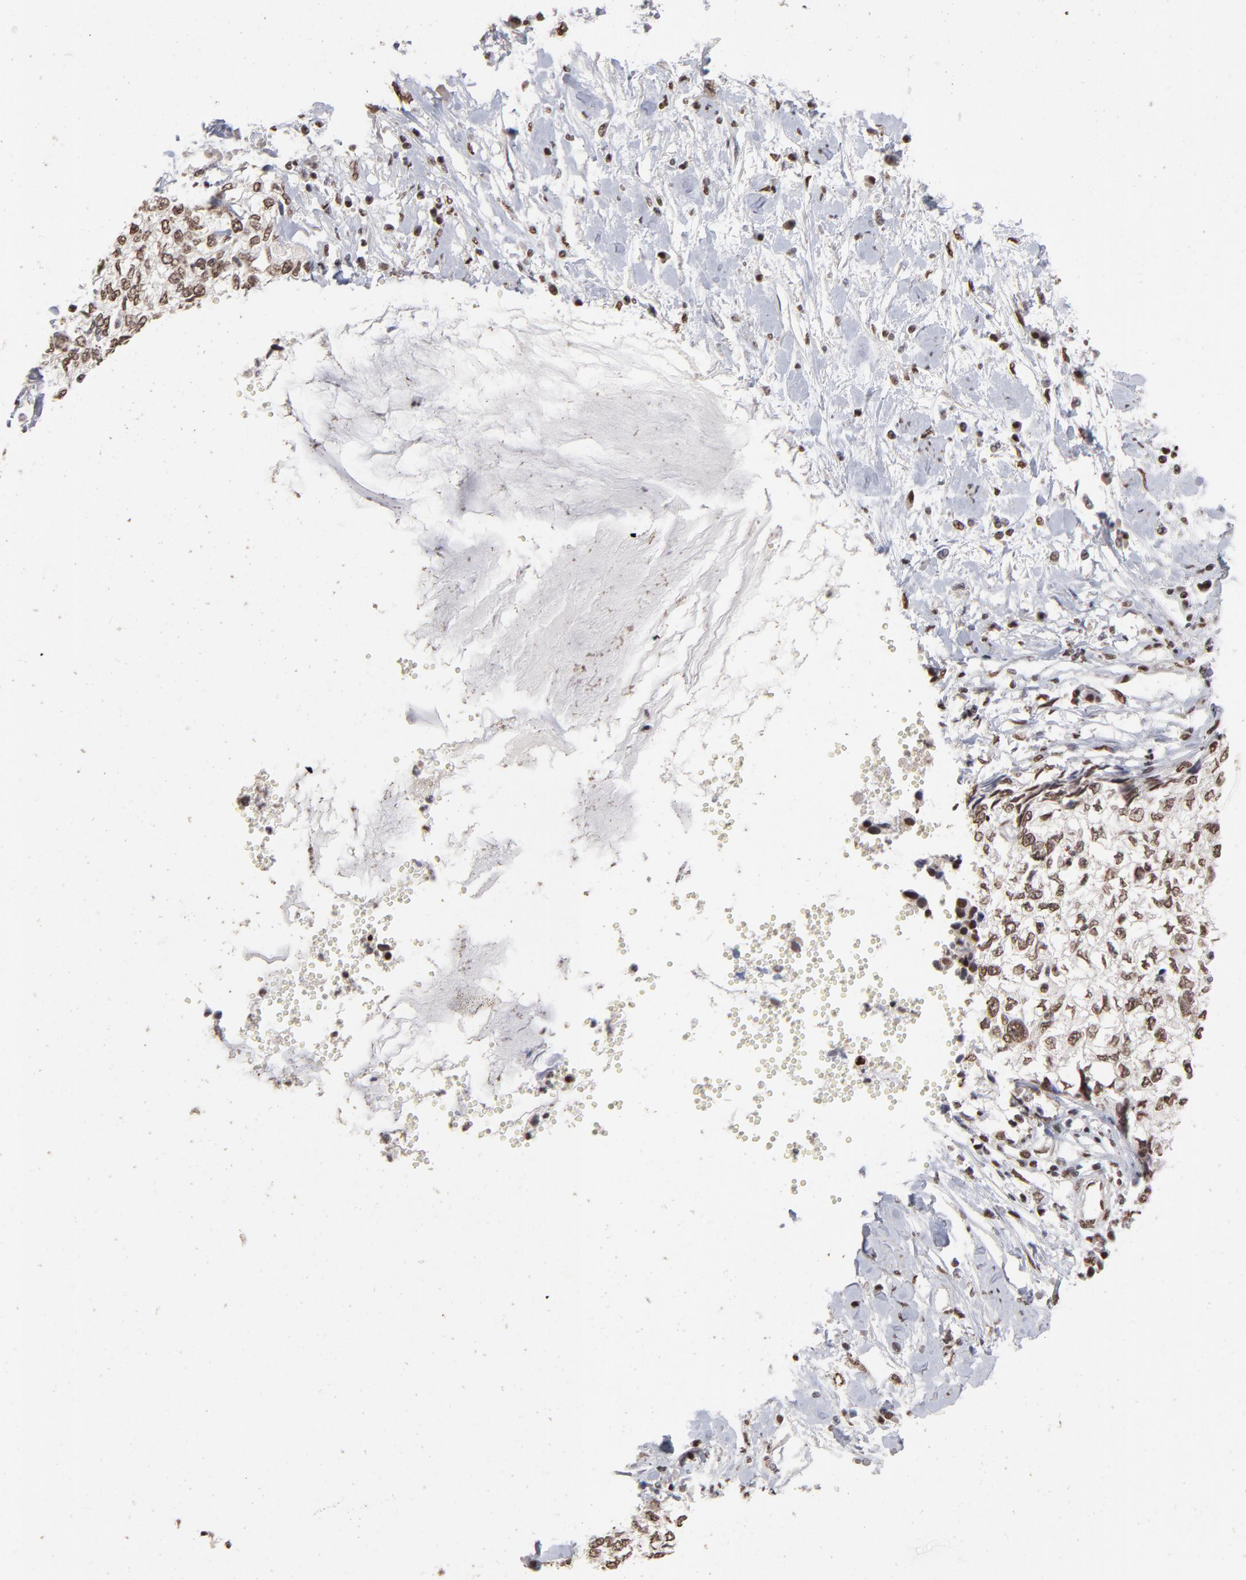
{"staining": {"intensity": "moderate", "quantity": ">75%", "location": "nuclear"}, "tissue": "cervical cancer", "cell_type": "Tumor cells", "image_type": "cancer", "snomed": [{"axis": "morphology", "description": "Normal tissue, NOS"}, {"axis": "morphology", "description": "Squamous cell carcinoma, NOS"}, {"axis": "topography", "description": "Cervix"}], "caption": "Brown immunohistochemical staining in squamous cell carcinoma (cervical) demonstrates moderate nuclear staining in approximately >75% of tumor cells.", "gene": "ZNF3", "patient": {"sex": "female", "age": 45}}